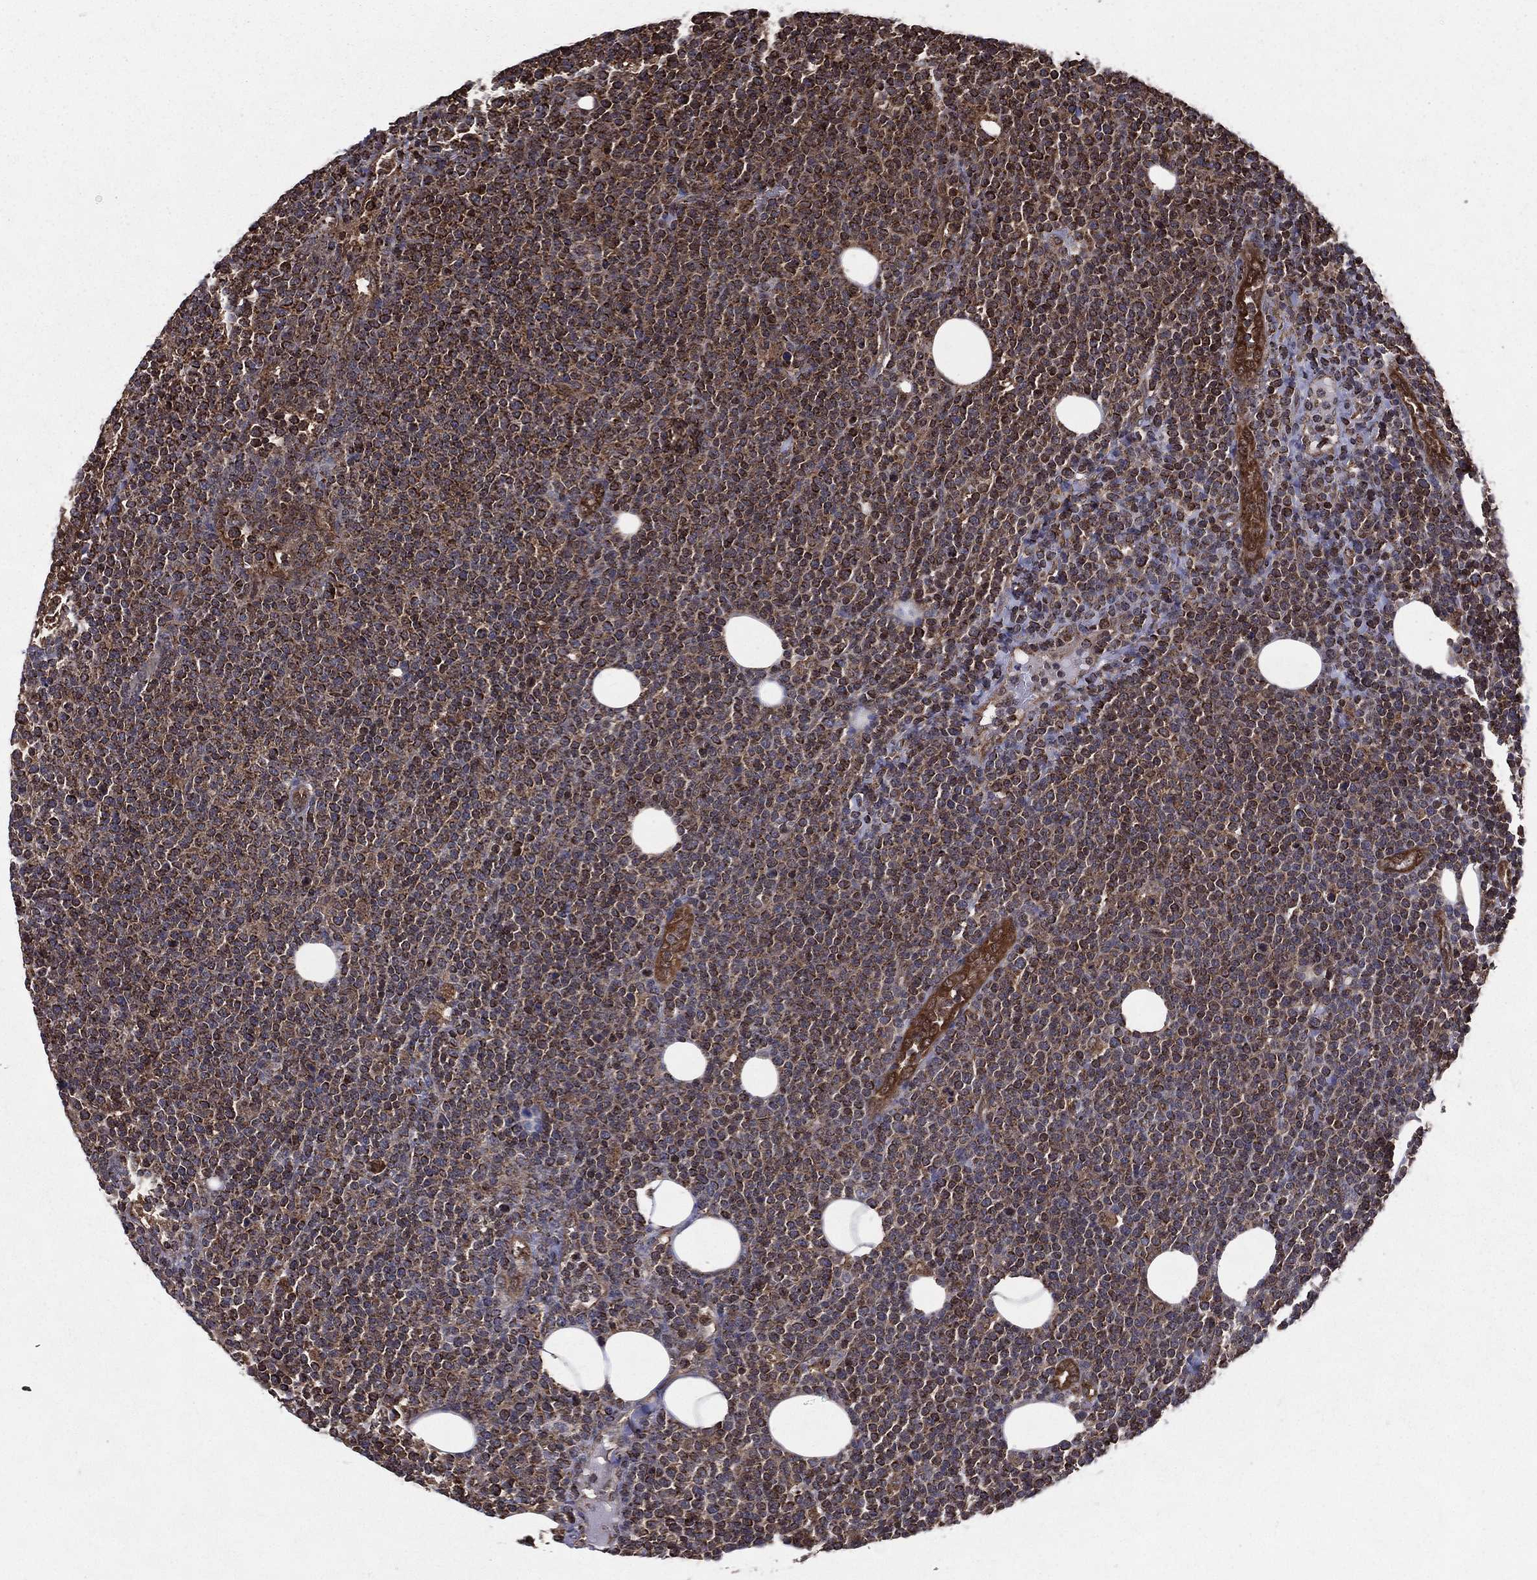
{"staining": {"intensity": "moderate", "quantity": "25%-75%", "location": "cytoplasmic/membranous"}, "tissue": "lymphoma", "cell_type": "Tumor cells", "image_type": "cancer", "snomed": [{"axis": "morphology", "description": "Malignant lymphoma, non-Hodgkin's type, High grade"}, {"axis": "topography", "description": "Lymph node"}], "caption": "About 25%-75% of tumor cells in lymphoma demonstrate moderate cytoplasmic/membranous protein positivity as visualized by brown immunohistochemical staining.", "gene": "RIGI", "patient": {"sex": "male", "age": 61}}